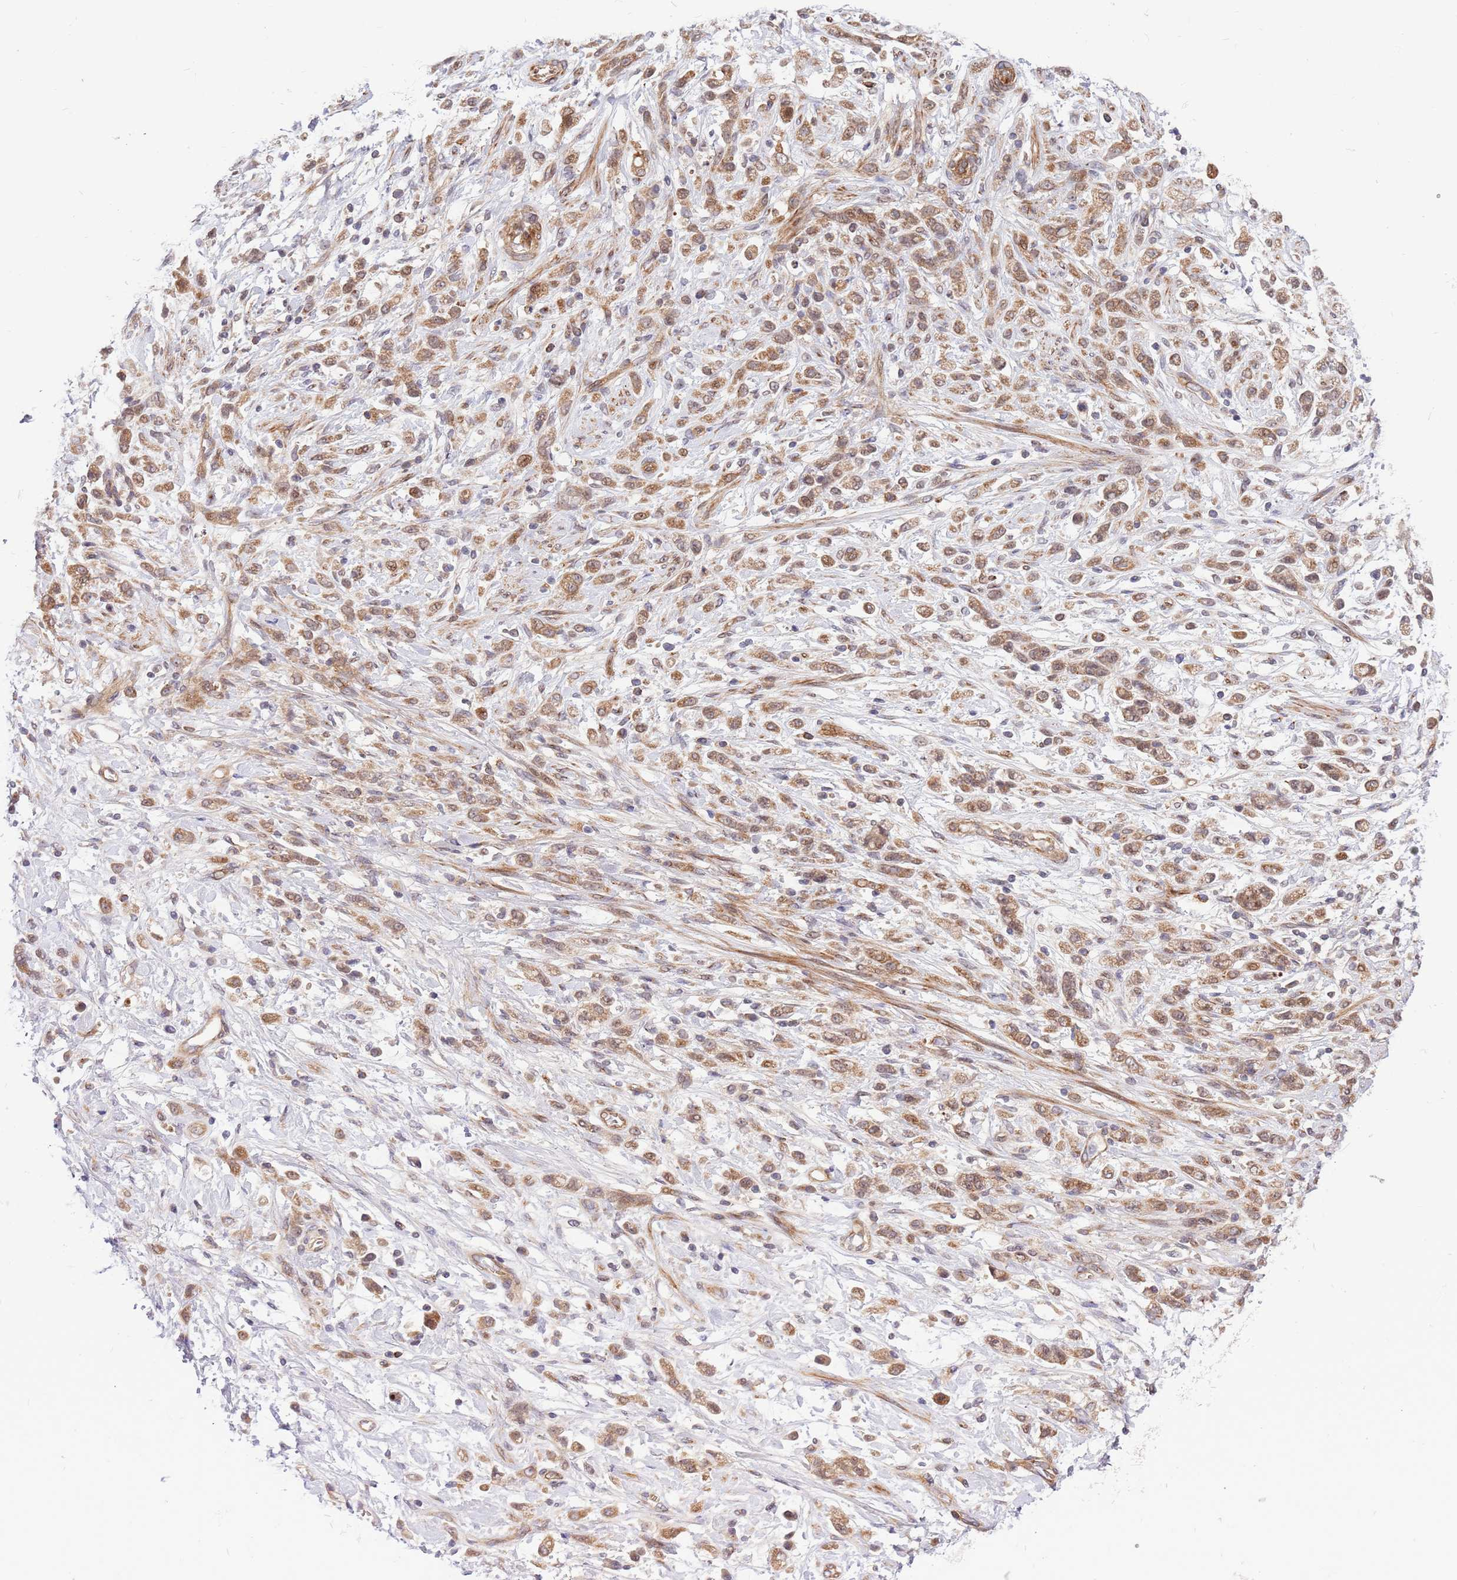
{"staining": {"intensity": "moderate", "quantity": ">75%", "location": "cytoplasmic/membranous"}, "tissue": "stomach cancer", "cell_type": "Tumor cells", "image_type": "cancer", "snomed": [{"axis": "morphology", "description": "Adenocarcinoma, NOS"}, {"axis": "topography", "description": "Stomach"}], "caption": "DAB (3,3'-diaminobenzidine) immunohistochemical staining of human adenocarcinoma (stomach) reveals moderate cytoplasmic/membranous protein positivity in about >75% of tumor cells.", "gene": "HAUS3", "patient": {"sex": "female", "age": 60}}